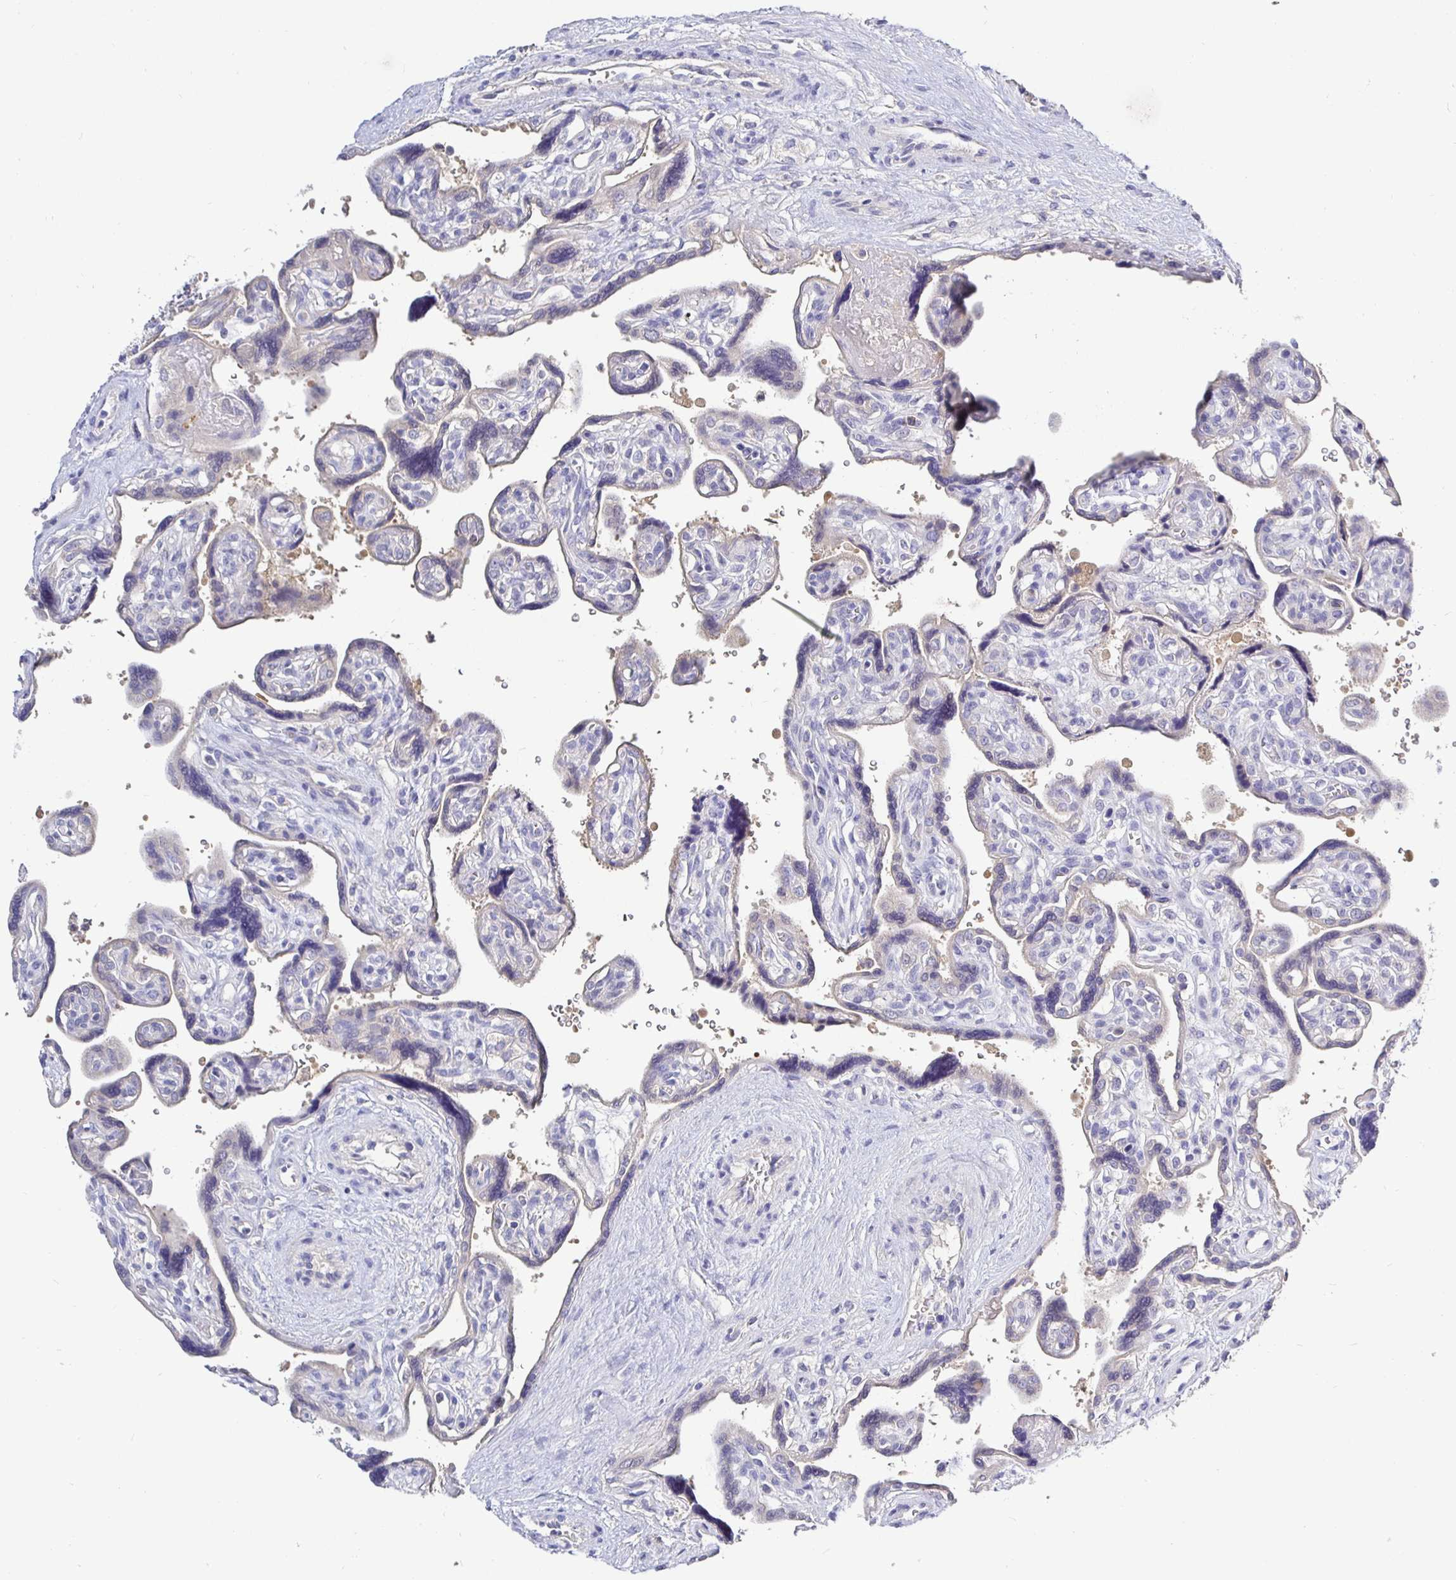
{"staining": {"intensity": "weak", "quantity": ">75%", "location": "cytoplasmic/membranous"}, "tissue": "placenta", "cell_type": "Decidual cells", "image_type": "normal", "snomed": [{"axis": "morphology", "description": "Normal tissue, NOS"}, {"axis": "topography", "description": "Placenta"}], "caption": "A micrograph of placenta stained for a protein displays weak cytoplasmic/membranous brown staining in decidual cells.", "gene": "KIF21A", "patient": {"sex": "female", "age": 39}}